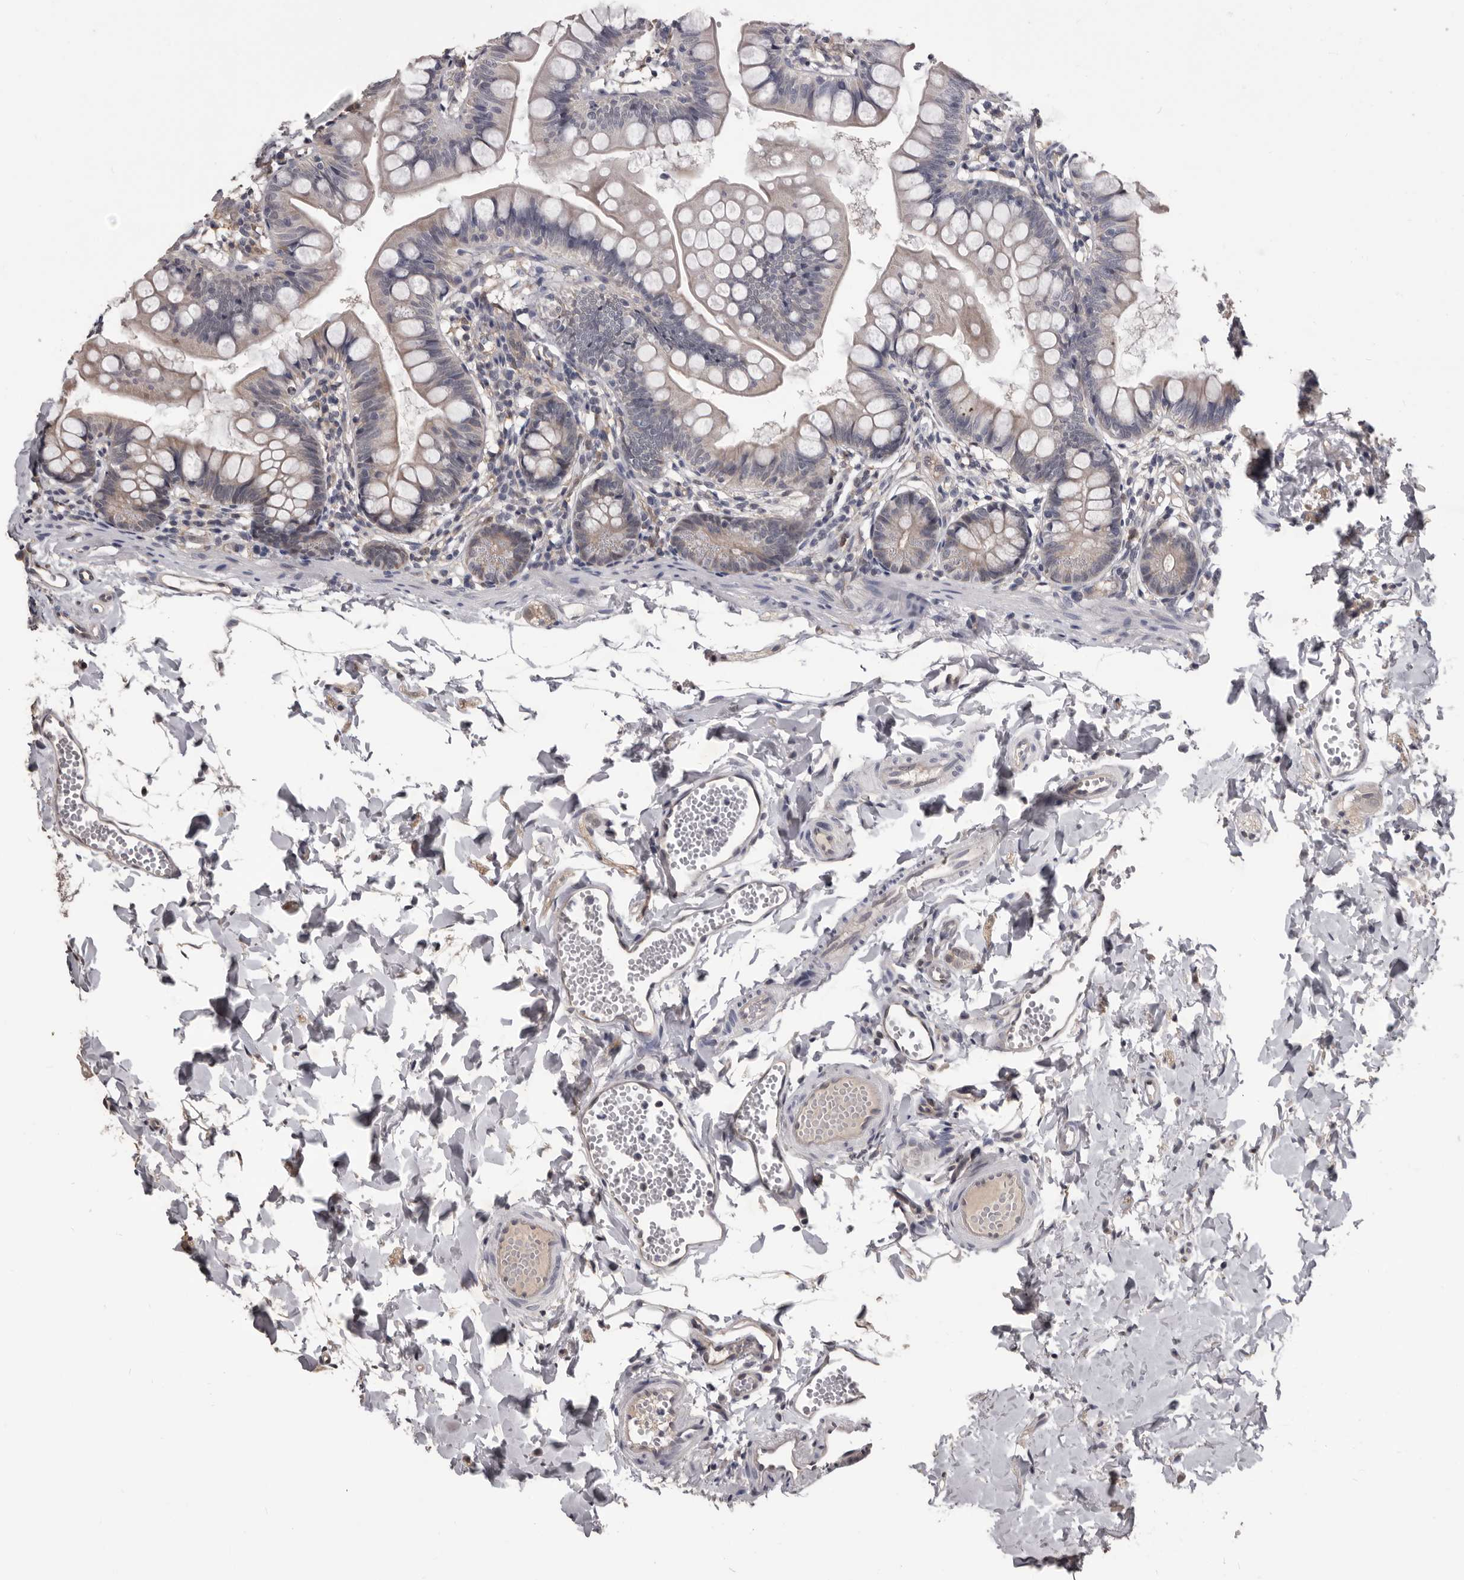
{"staining": {"intensity": "weak", "quantity": "<25%", "location": "cytoplasmic/membranous"}, "tissue": "small intestine", "cell_type": "Glandular cells", "image_type": "normal", "snomed": [{"axis": "morphology", "description": "Normal tissue, NOS"}, {"axis": "topography", "description": "Small intestine"}], "caption": "Photomicrograph shows no protein staining in glandular cells of benign small intestine. (Immunohistochemistry, brightfield microscopy, high magnification).", "gene": "AHR", "patient": {"sex": "male", "age": 7}}